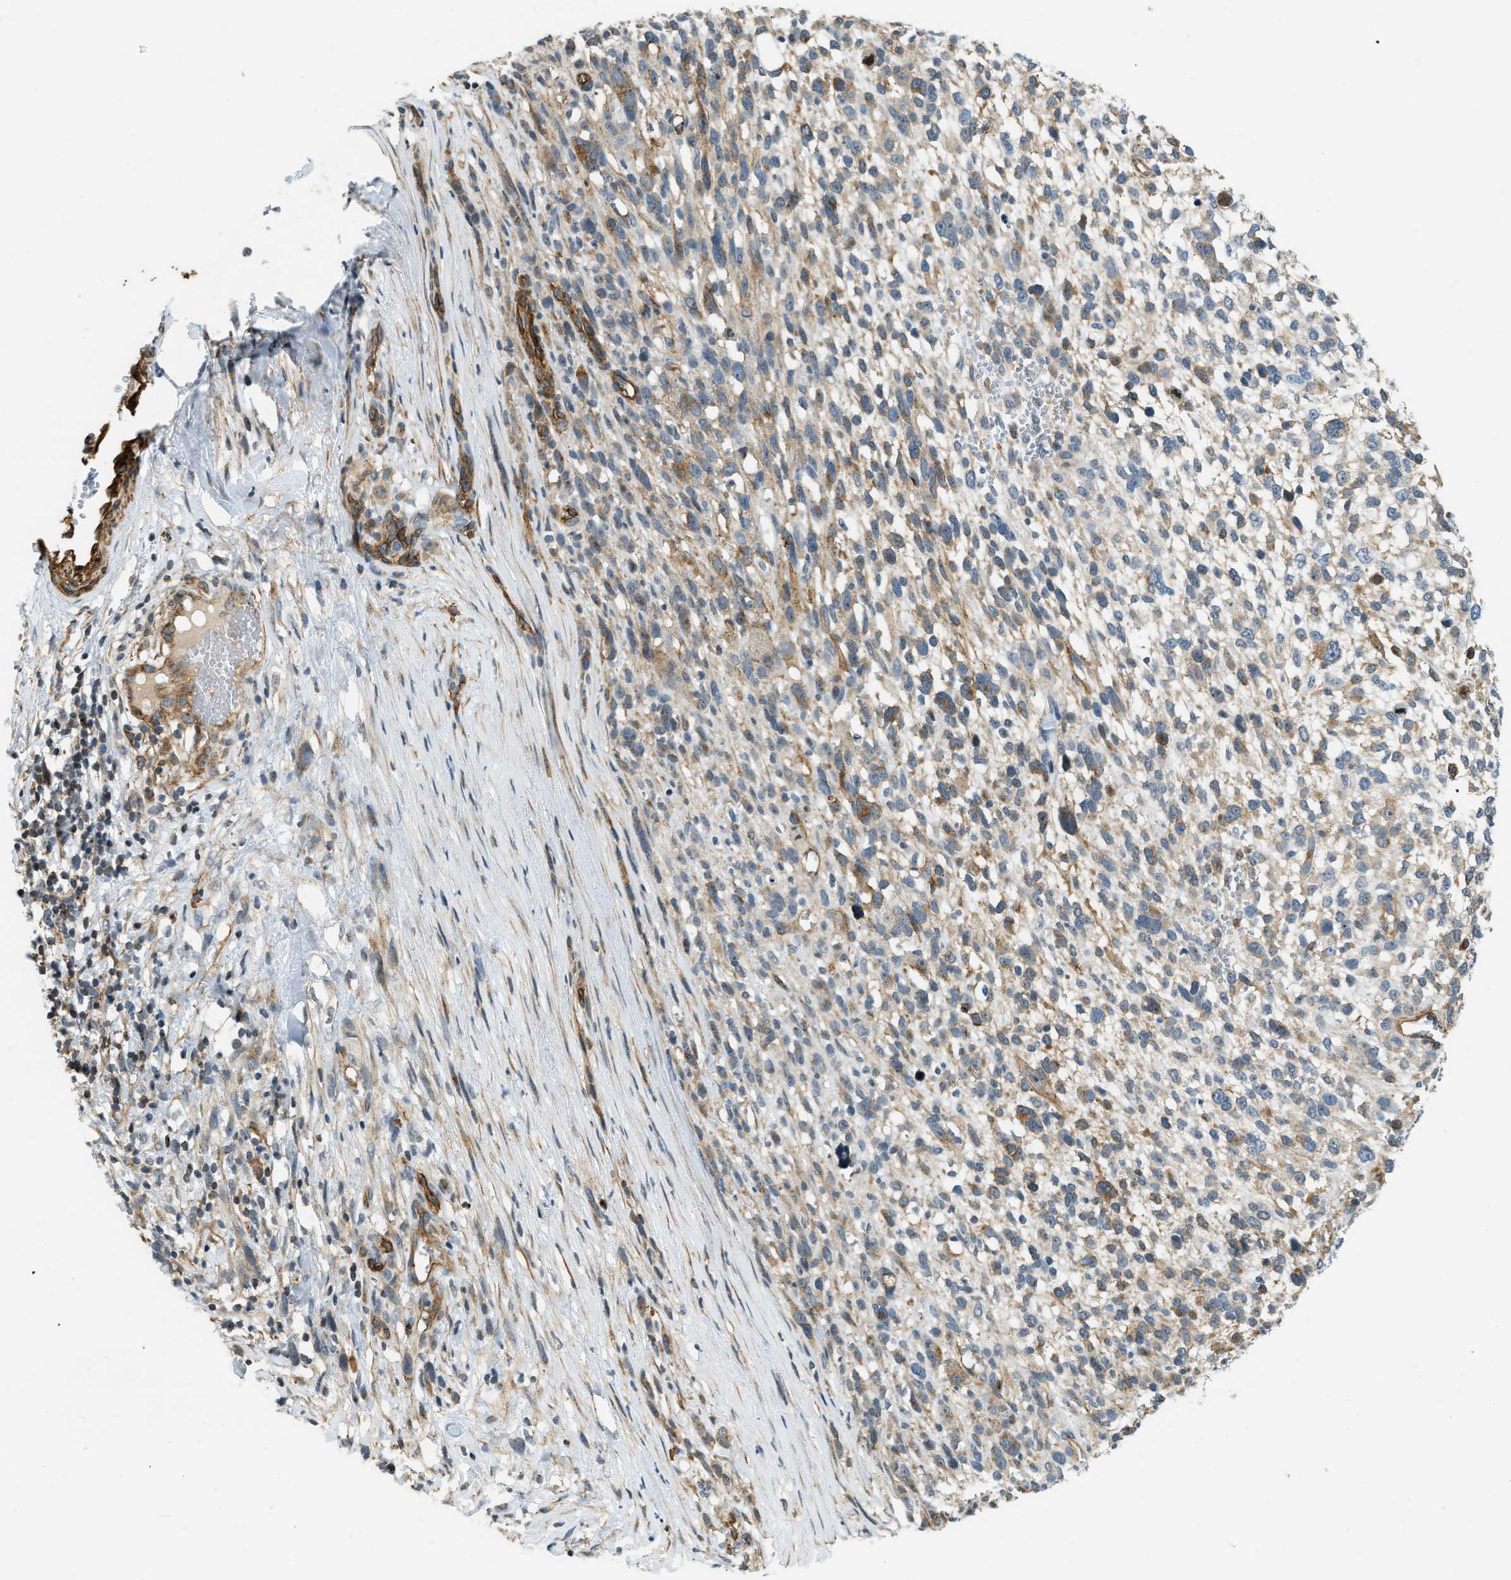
{"staining": {"intensity": "moderate", "quantity": ">75%", "location": "cytoplasmic/membranous"}, "tissue": "melanoma", "cell_type": "Tumor cells", "image_type": "cancer", "snomed": [{"axis": "morphology", "description": "Malignant melanoma, NOS"}, {"axis": "topography", "description": "Skin"}], "caption": "A medium amount of moderate cytoplasmic/membranous expression is appreciated in approximately >75% of tumor cells in melanoma tissue.", "gene": "KIAA1671", "patient": {"sex": "female", "age": 55}}